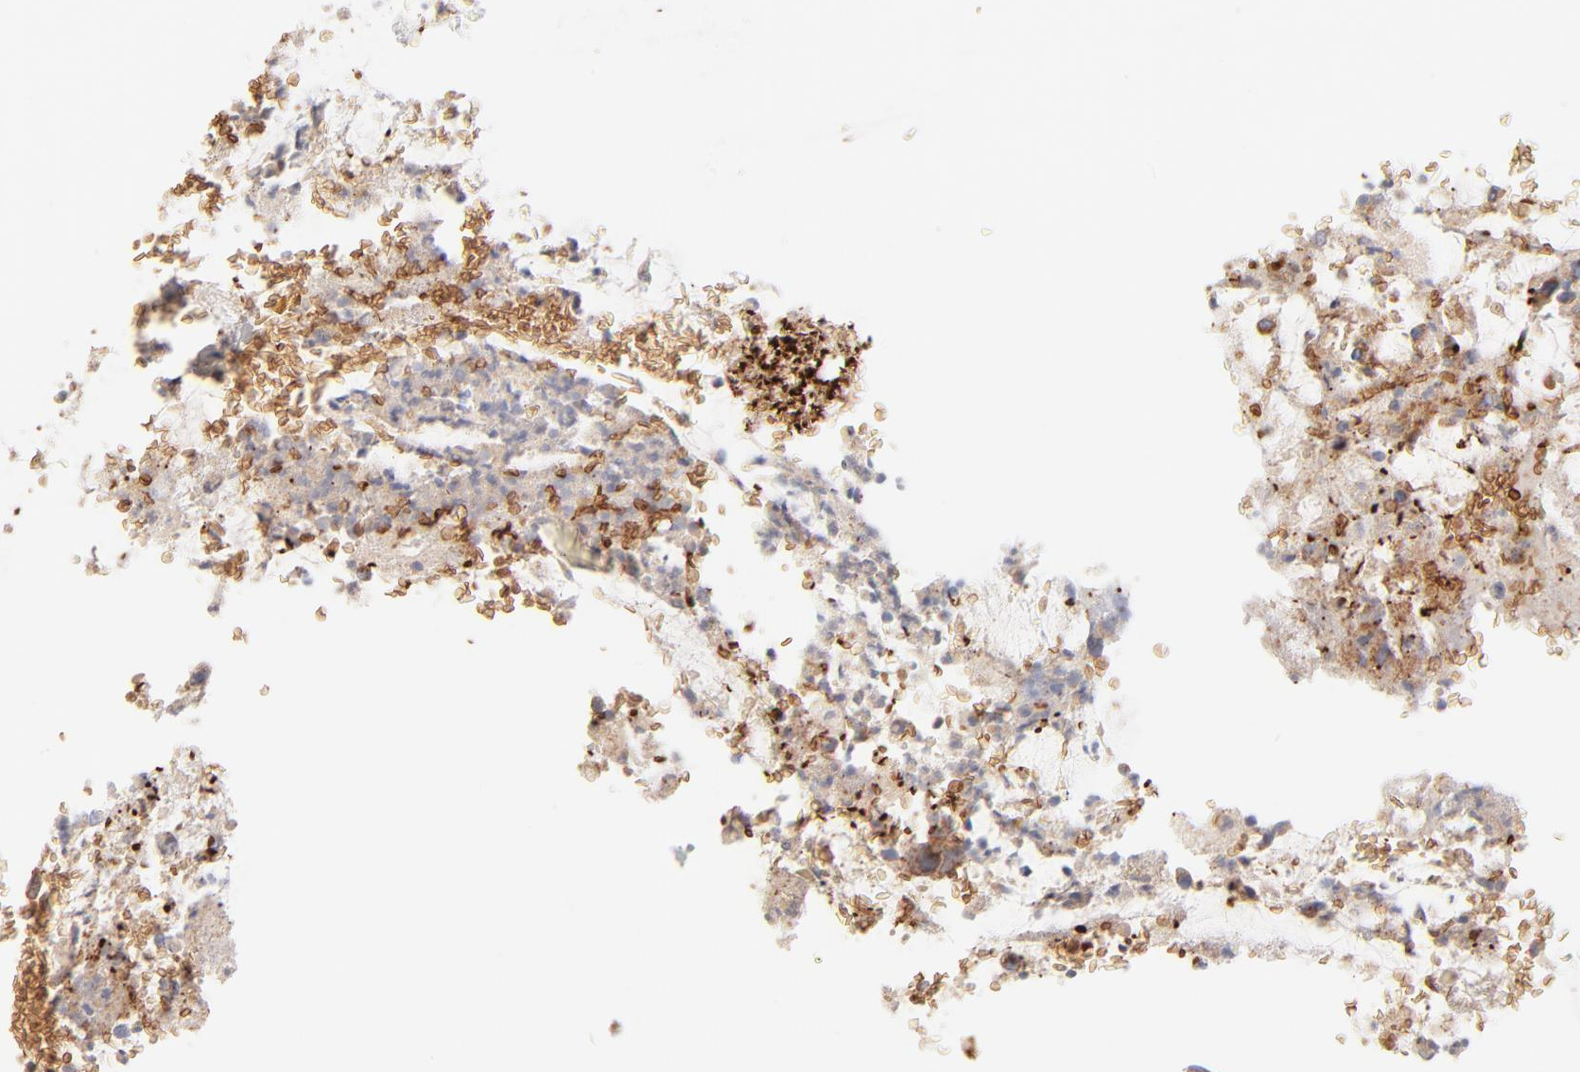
{"staining": {"intensity": "moderate", "quantity": ">75%", "location": "cytoplasmic/membranous"}, "tissue": "colorectal cancer", "cell_type": "Tumor cells", "image_type": "cancer", "snomed": [{"axis": "morphology", "description": "Normal tissue, NOS"}, {"axis": "morphology", "description": "Adenocarcinoma, NOS"}, {"axis": "topography", "description": "Rectum"}], "caption": "Protein expression by IHC displays moderate cytoplasmic/membranous staining in approximately >75% of tumor cells in adenocarcinoma (colorectal).", "gene": "SPTB", "patient": {"sex": "male", "age": 92}}